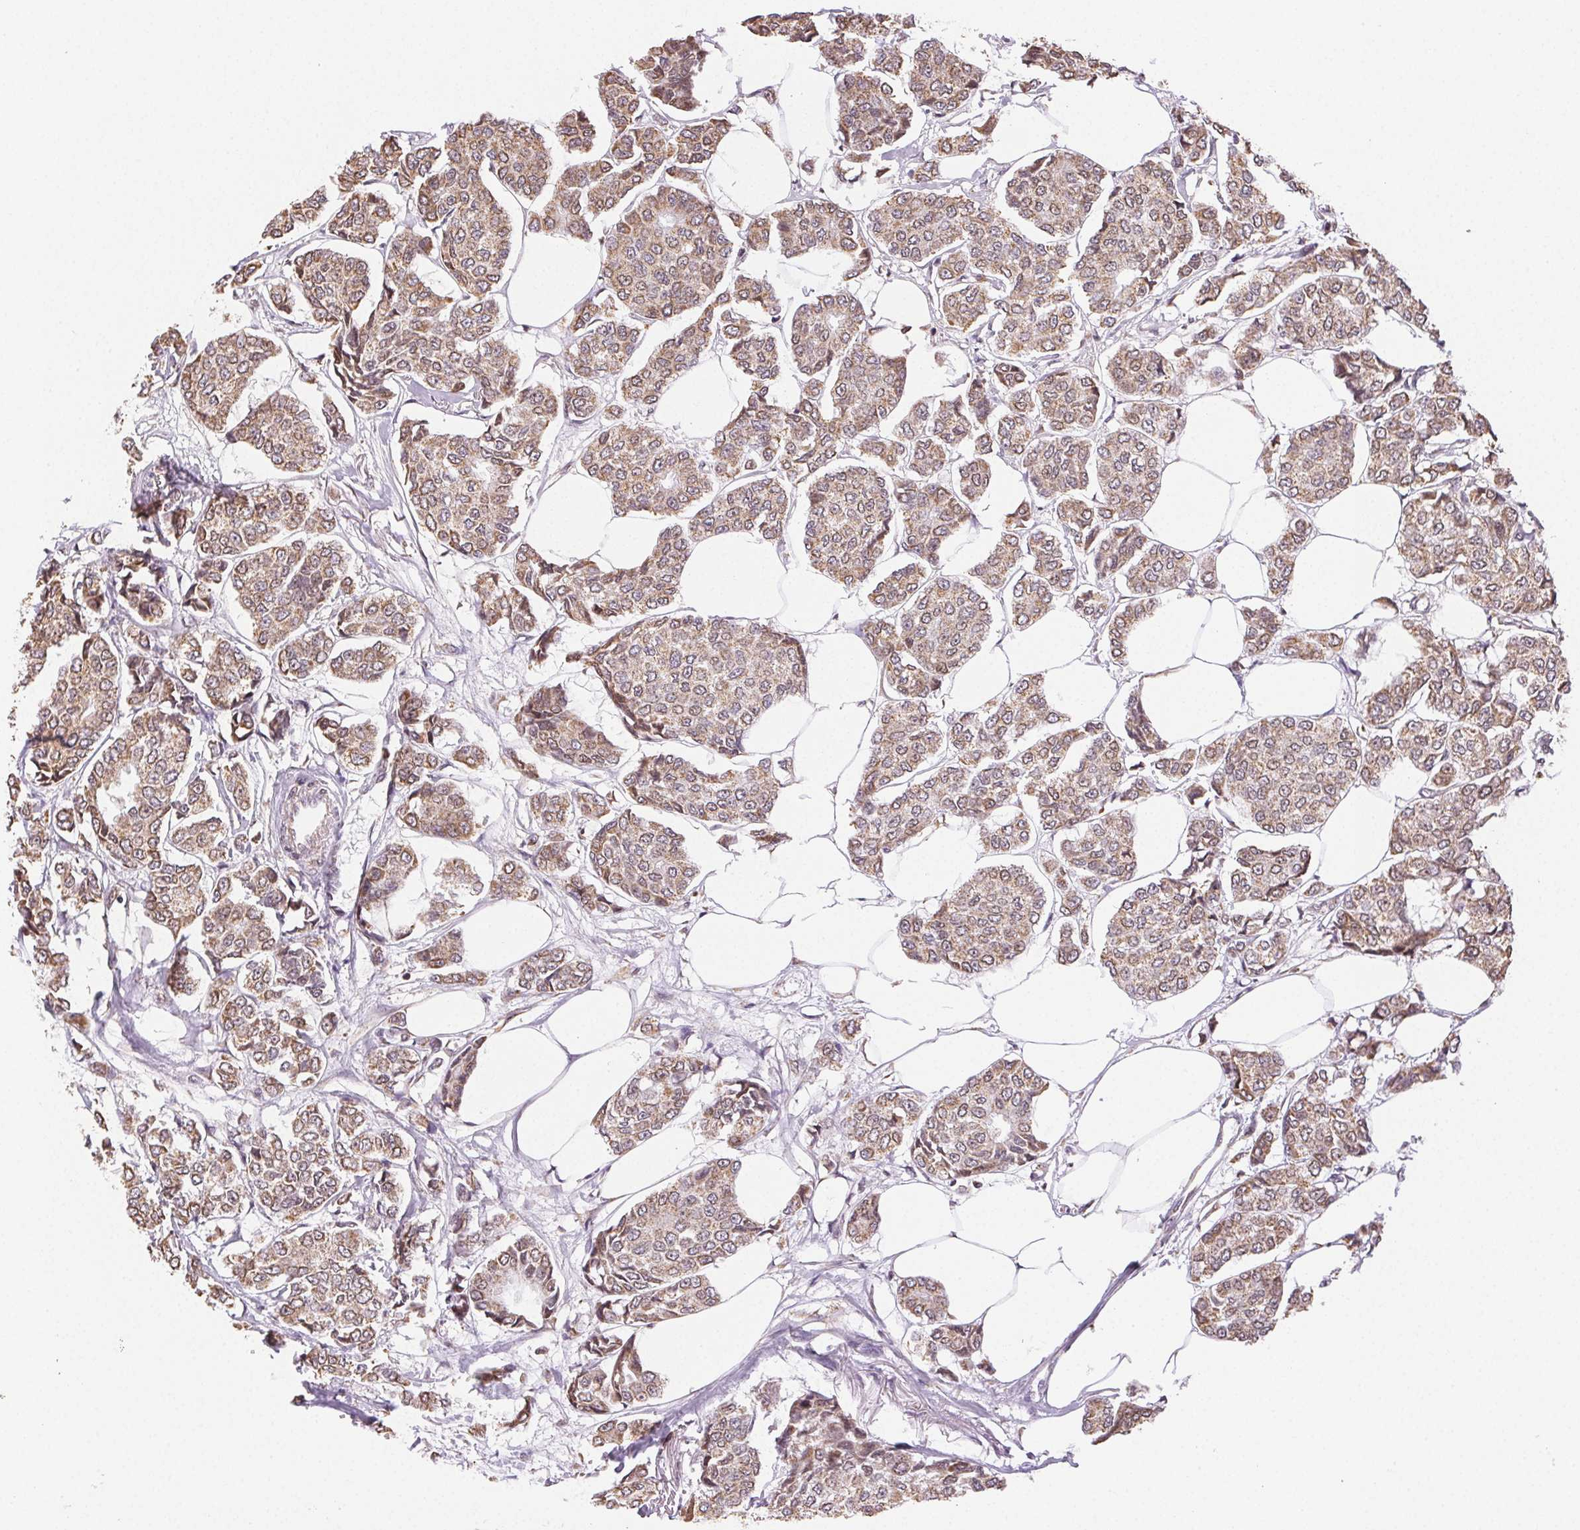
{"staining": {"intensity": "moderate", "quantity": ">75%", "location": "cytoplasmic/membranous"}, "tissue": "breast cancer", "cell_type": "Tumor cells", "image_type": "cancer", "snomed": [{"axis": "morphology", "description": "Duct carcinoma"}, {"axis": "topography", "description": "Breast"}], "caption": "This image reveals immunohistochemistry staining of human breast invasive ductal carcinoma, with medium moderate cytoplasmic/membranous staining in about >75% of tumor cells.", "gene": "PIWIL4", "patient": {"sex": "female", "age": 94}}